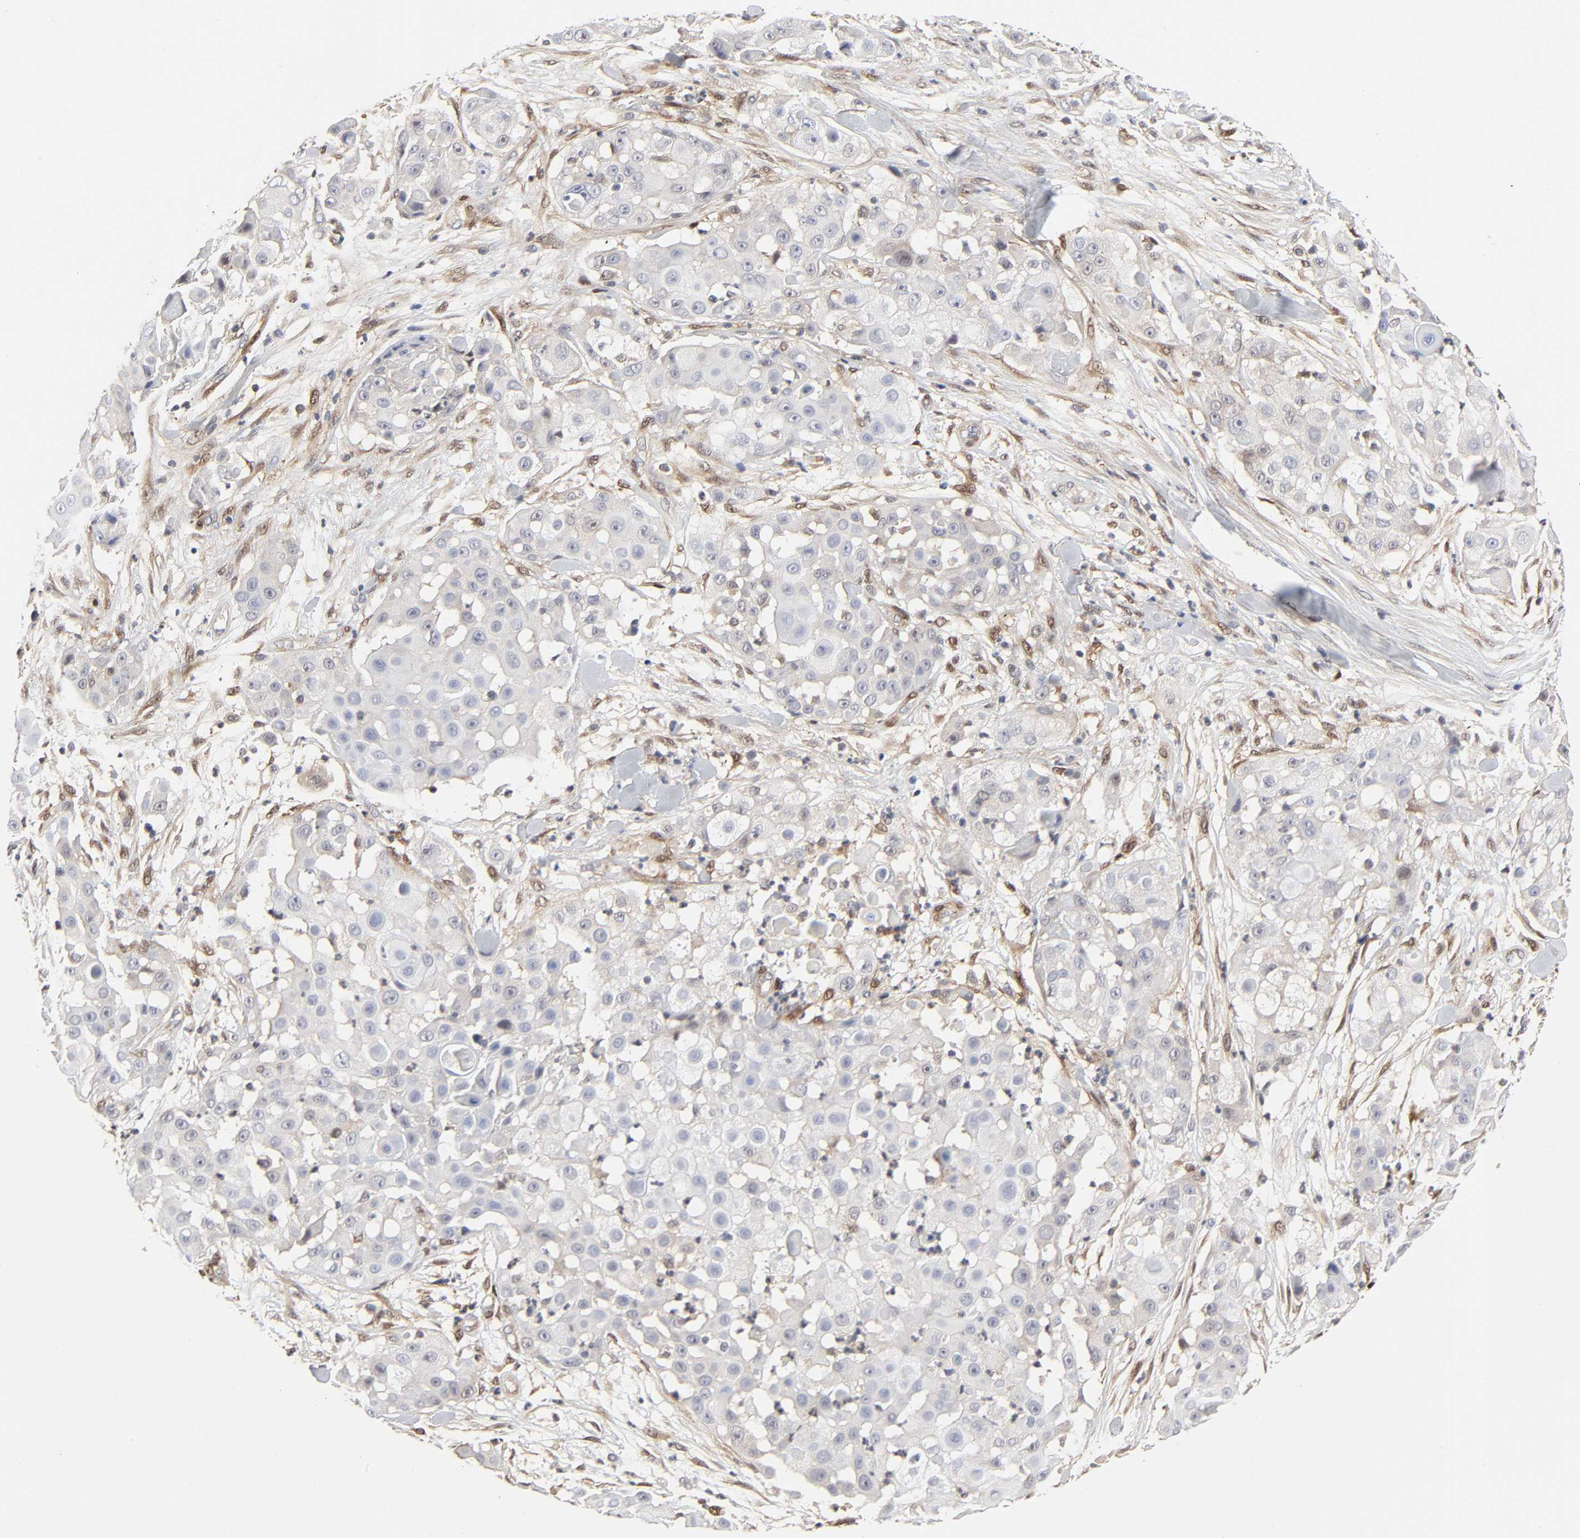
{"staining": {"intensity": "negative", "quantity": "none", "location": "none"}, "tissue": "skin cancer", "cell_type": "Tumor cells", "image_type": "cancer", "snomed": [{"axis": "morphology", "description": "Squamous cell carcinoma, NOS"}, {"axis": "topography", "description": "Skin"}], "caption": "Skin cancer was stained to show a protein in brown. There is no significant expression in tumor cells.", "gene": "PTEN", "patient": {"sex": "female", "age": 57}}